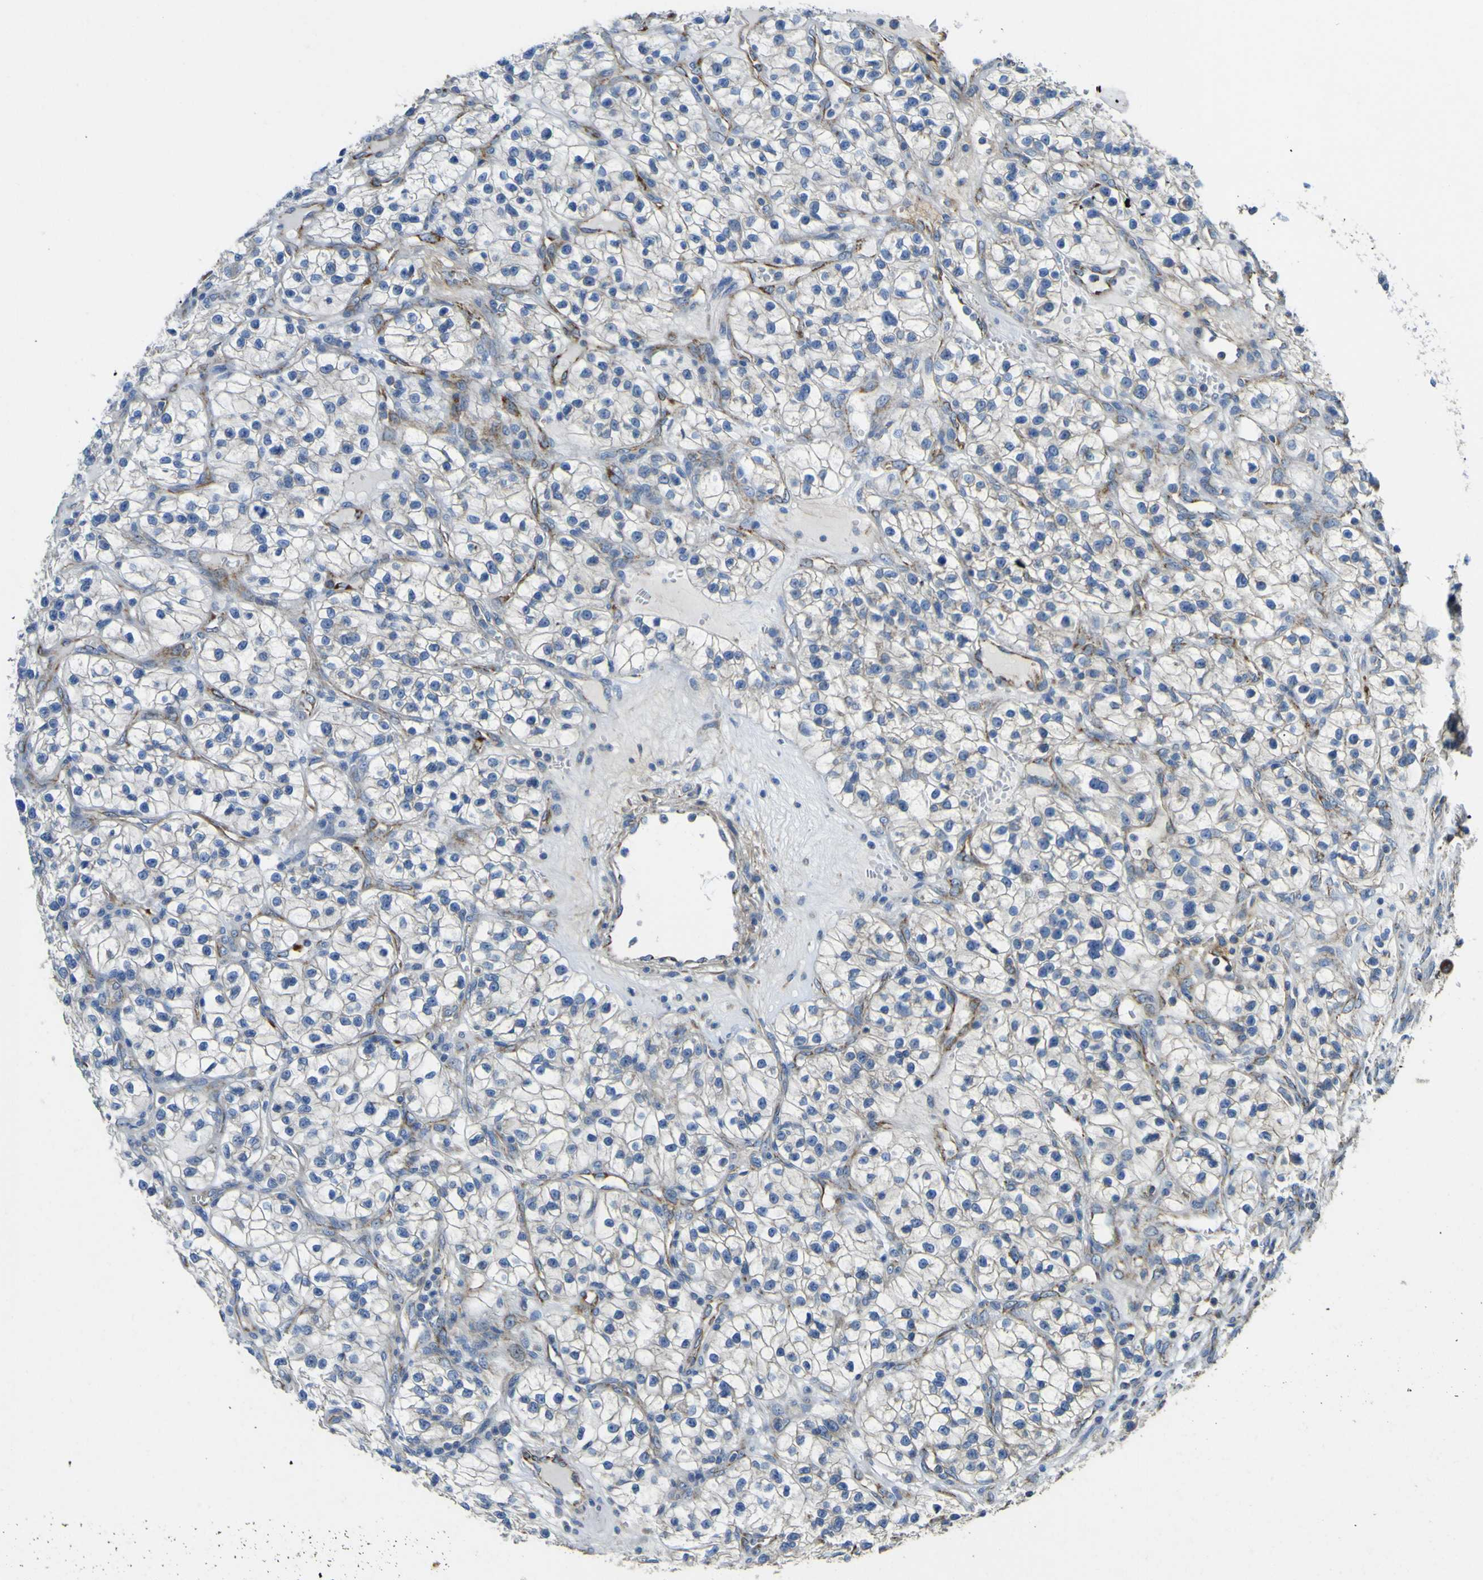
{"staining": {"intensity": "weak", "quantity": "25%-75%", "location": "cytoplasmic/membranous"}, "tissue": "renal cancer", "cell_type": "Tumor cells", "image_type": "cancer", "snomed": [{"axis": "morphology", "description": "Adenocarcinoma, NOS"}, {"axis": "topography", "description": "Kidney"}], "caption": "Weak cytoplasmic/membranous protein positivity is seen in approximately 25%-75% of tumor cells in adenocarcinoma (renal). (Brightfield microscopy of DAB IHC at high magnification).", "gene": "ALDH18A1", "patient": {"sex": "female", "age": 57}}